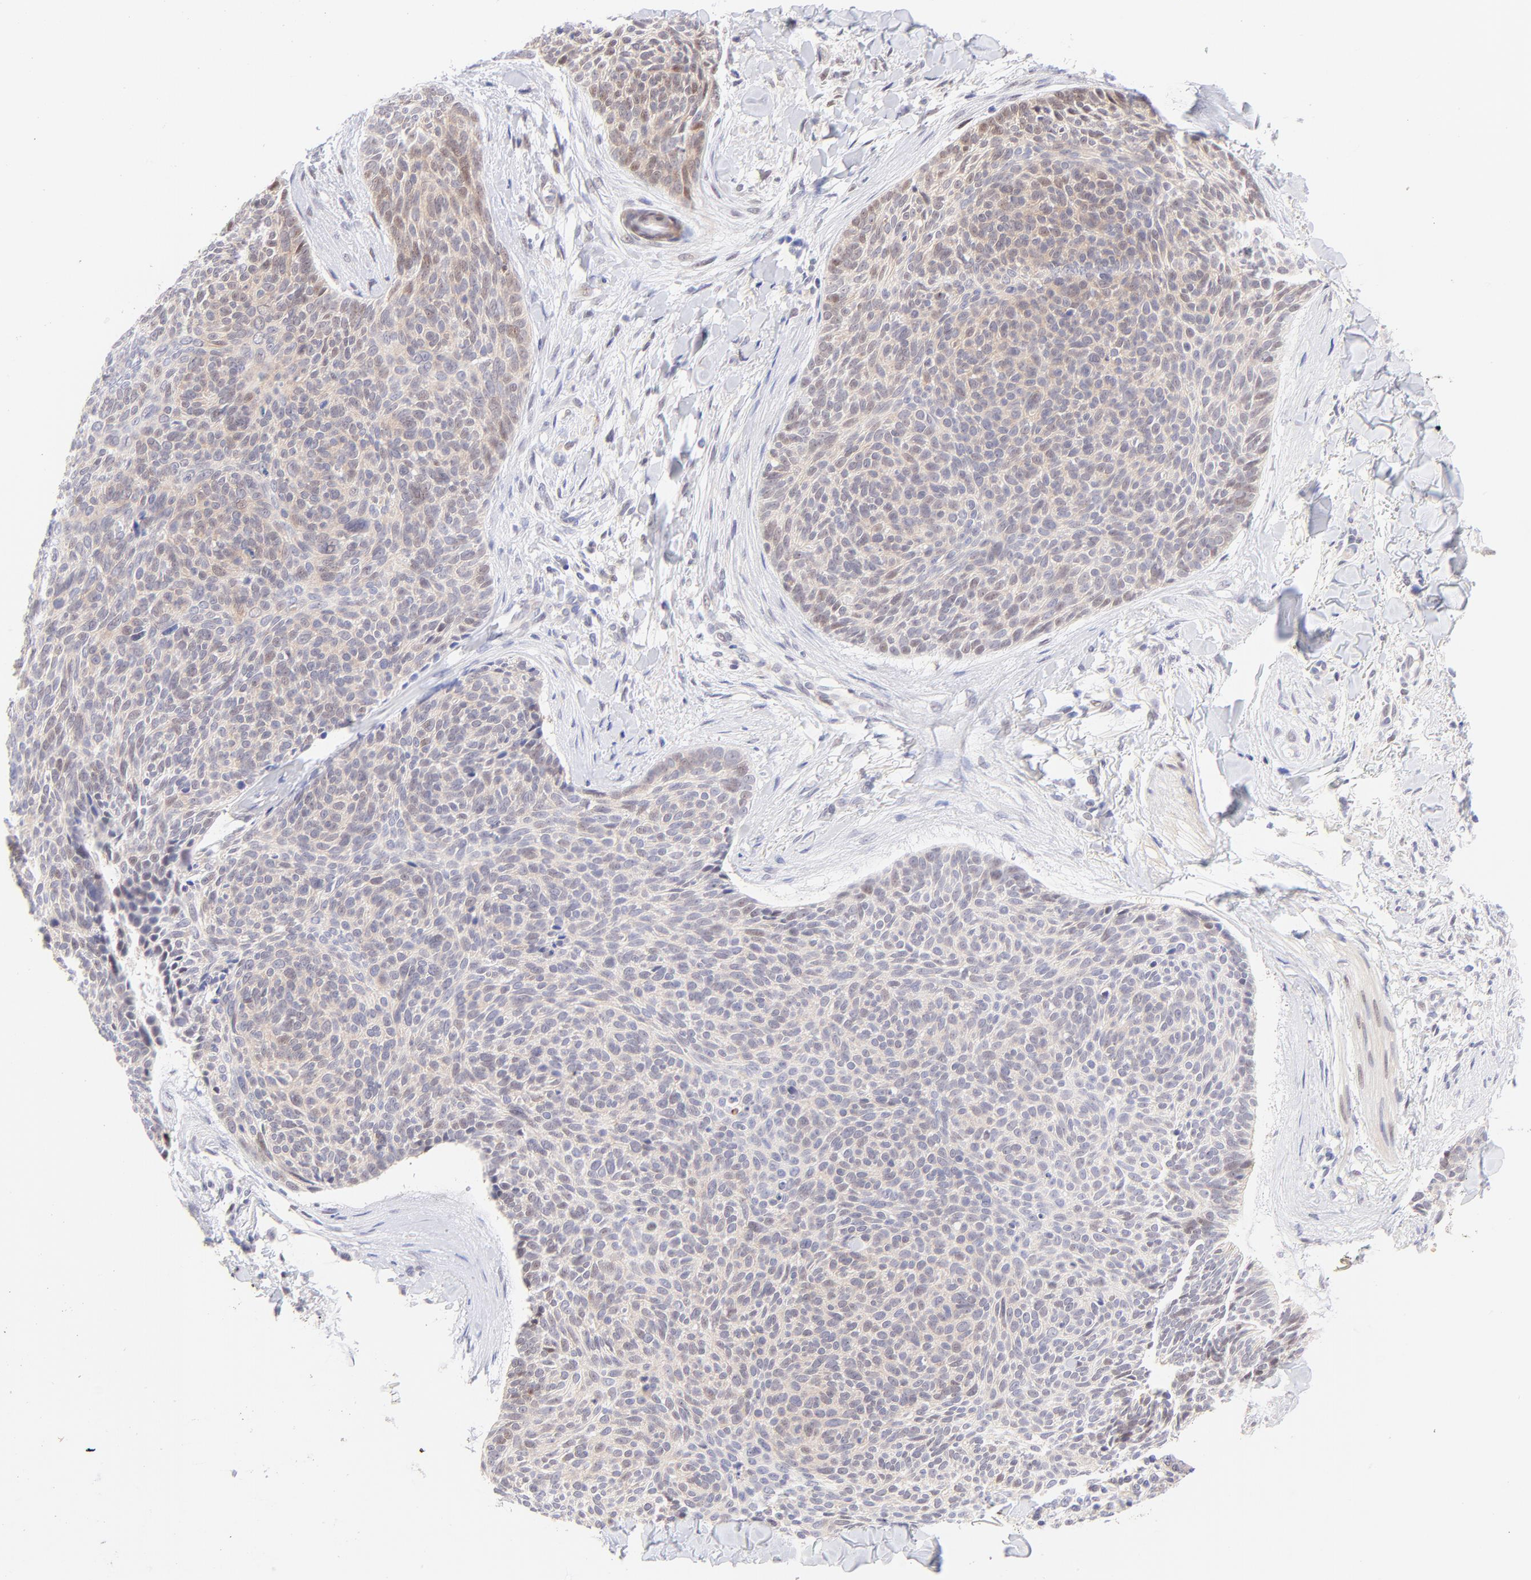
{"staining": {"intensity": "weak", "quantity": "<25%", "location": "cytoplasmic/membranous,nuclear"}, "tissue": "skin cancer", "cell_type": "Tumor cells", "image_type": "cancer", "snomed": [{"axis": "morphology", "description": "Normal tissue, NOS"}, {"axis": "morphology", "description": "Basal cell carcinoma"}, {"axis": "topography", "description": "Skin"}], "caption": "The photomicrograph demonstrates no staining of tumor cells in skin cancer (basal cell carcinoma).", "gene": "PBDC1", "patient": {"sex": "female", "age": 57}}